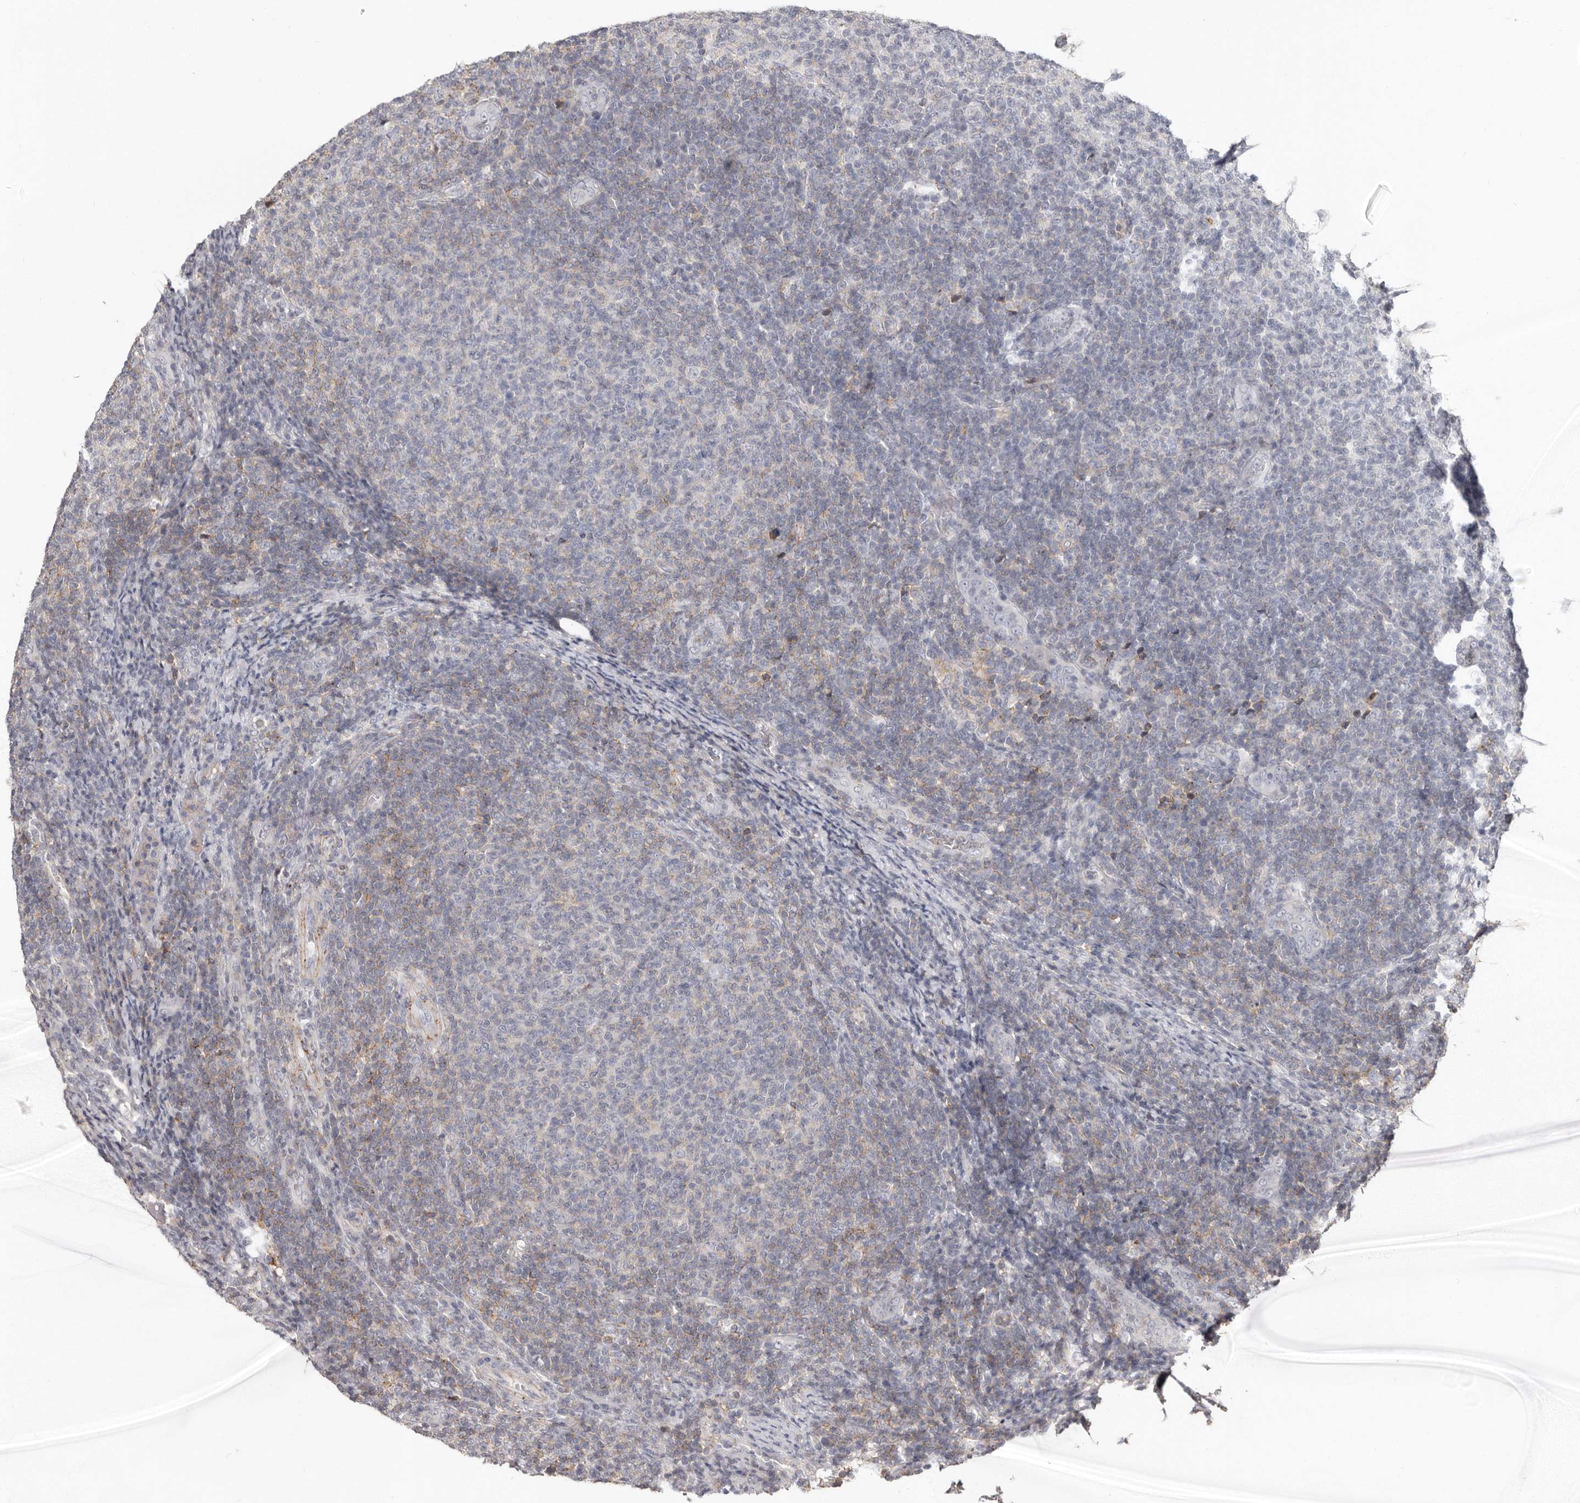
{"staining": {"intensity": "negative", "quantity": "none", "location": "none"}, "tissue": "lymphoma", "cell_type": "Tumor cells", "image_type": "cancer", "snomed": [{"axis": "morphology", "description": "Malignant lymphoma, non-Hodgkin's type, Low grade"}, {"axis": "topography", "description": "Lymph node"}], "caption": "Lymphoma was stained to show a protein in brown. There is no significant positivity in tumor cells.", "gene": "KIF26B", "patient": {"sex": "male", "age": 66}}